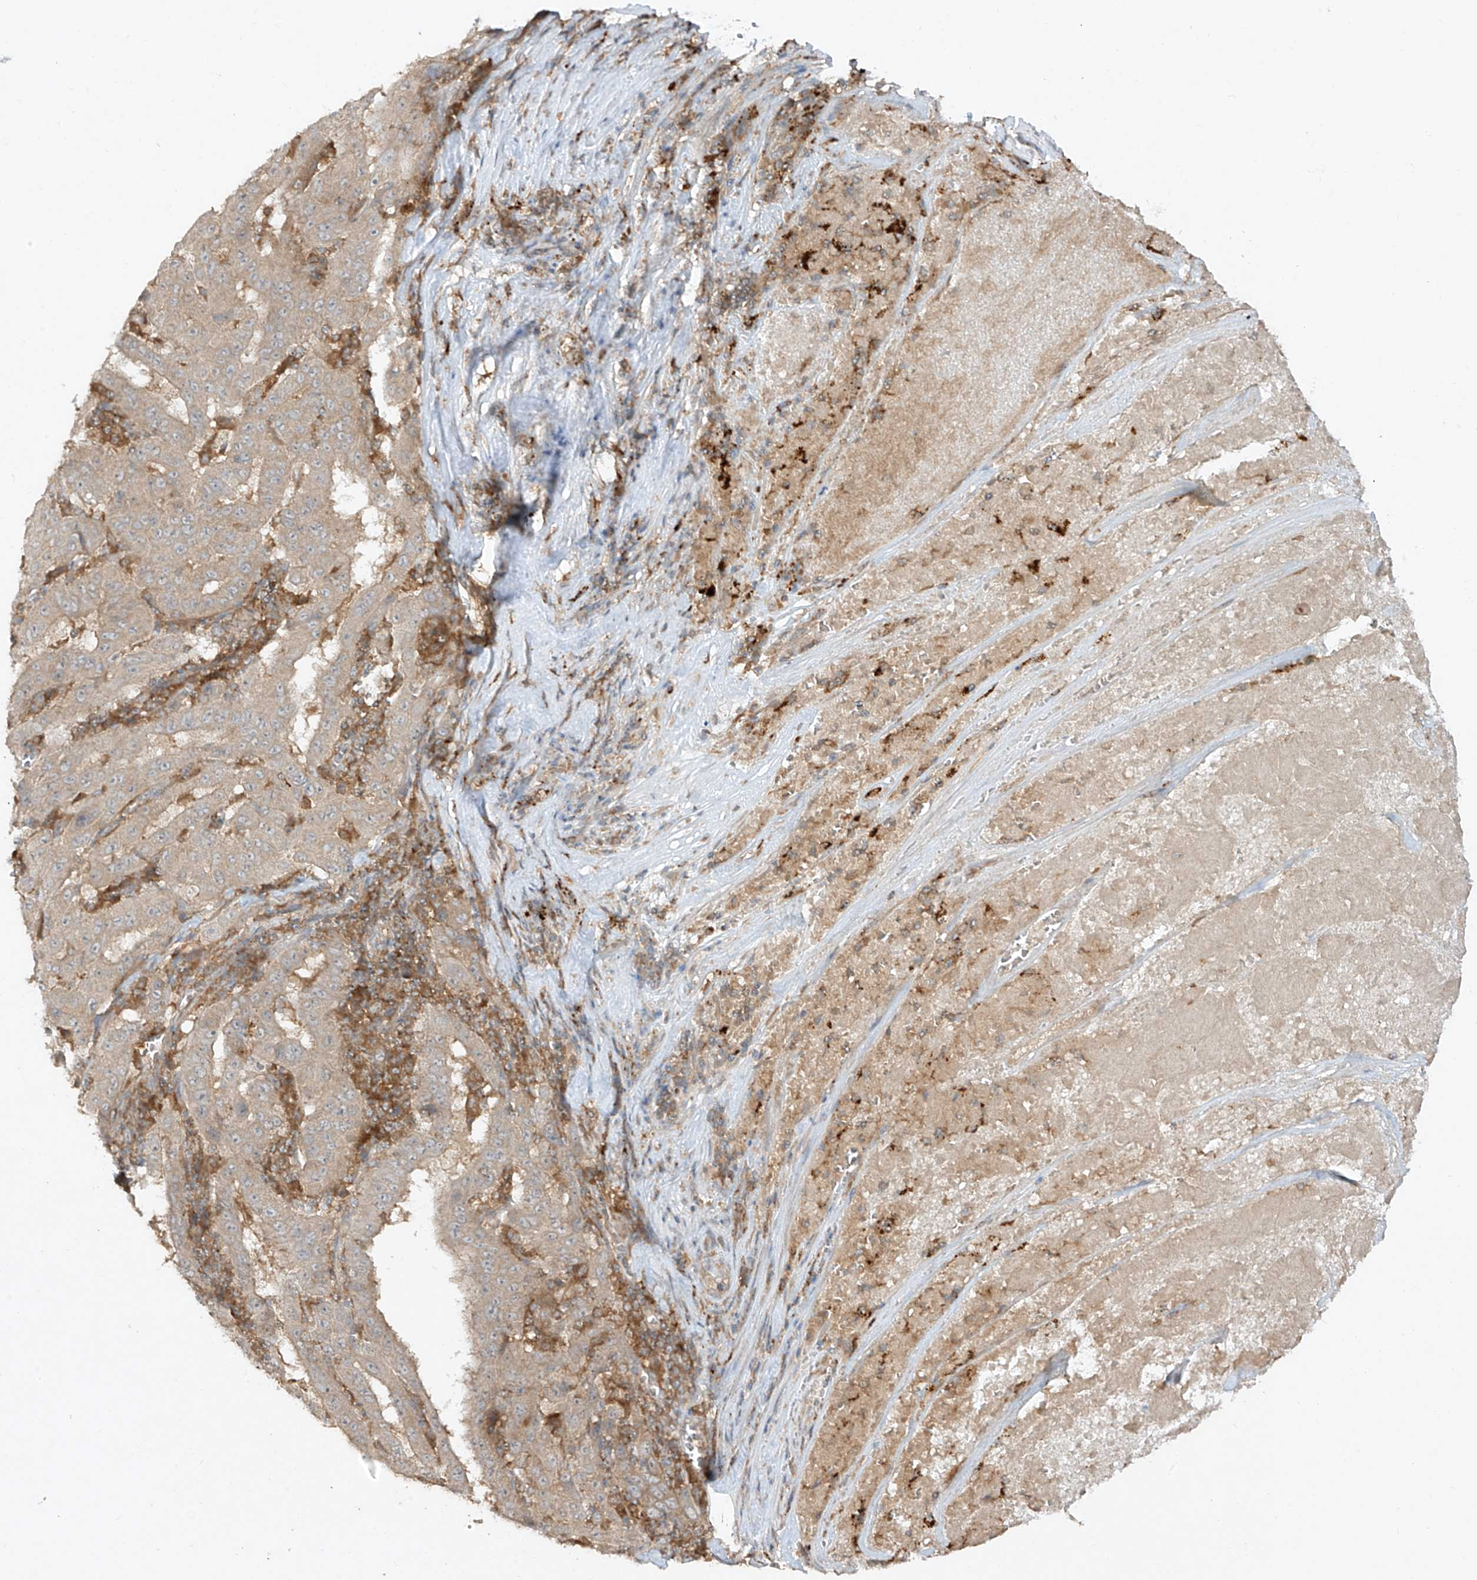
{"staining": {"intensity": "weak", "quantity": ">75%", "location": "cytoplasmic/membranous"}, "tissue": "pancreatic cancer", "cell_type": "Tumor cells", "image_type": "cancer", "snomed": [{"axis": "morphology", "description": "Adenocarcinoma, NOS"}, {"axis": "topography", "description": "Pancreas"}], "caption": "This micrograph displays IHC staining of human pancreatic cancer, with low weak cytoplasmic/membranous positivity in about >75% of tumor cells.", "gene": "LDAH", "patient": {"sex": "male", "age": 63}}